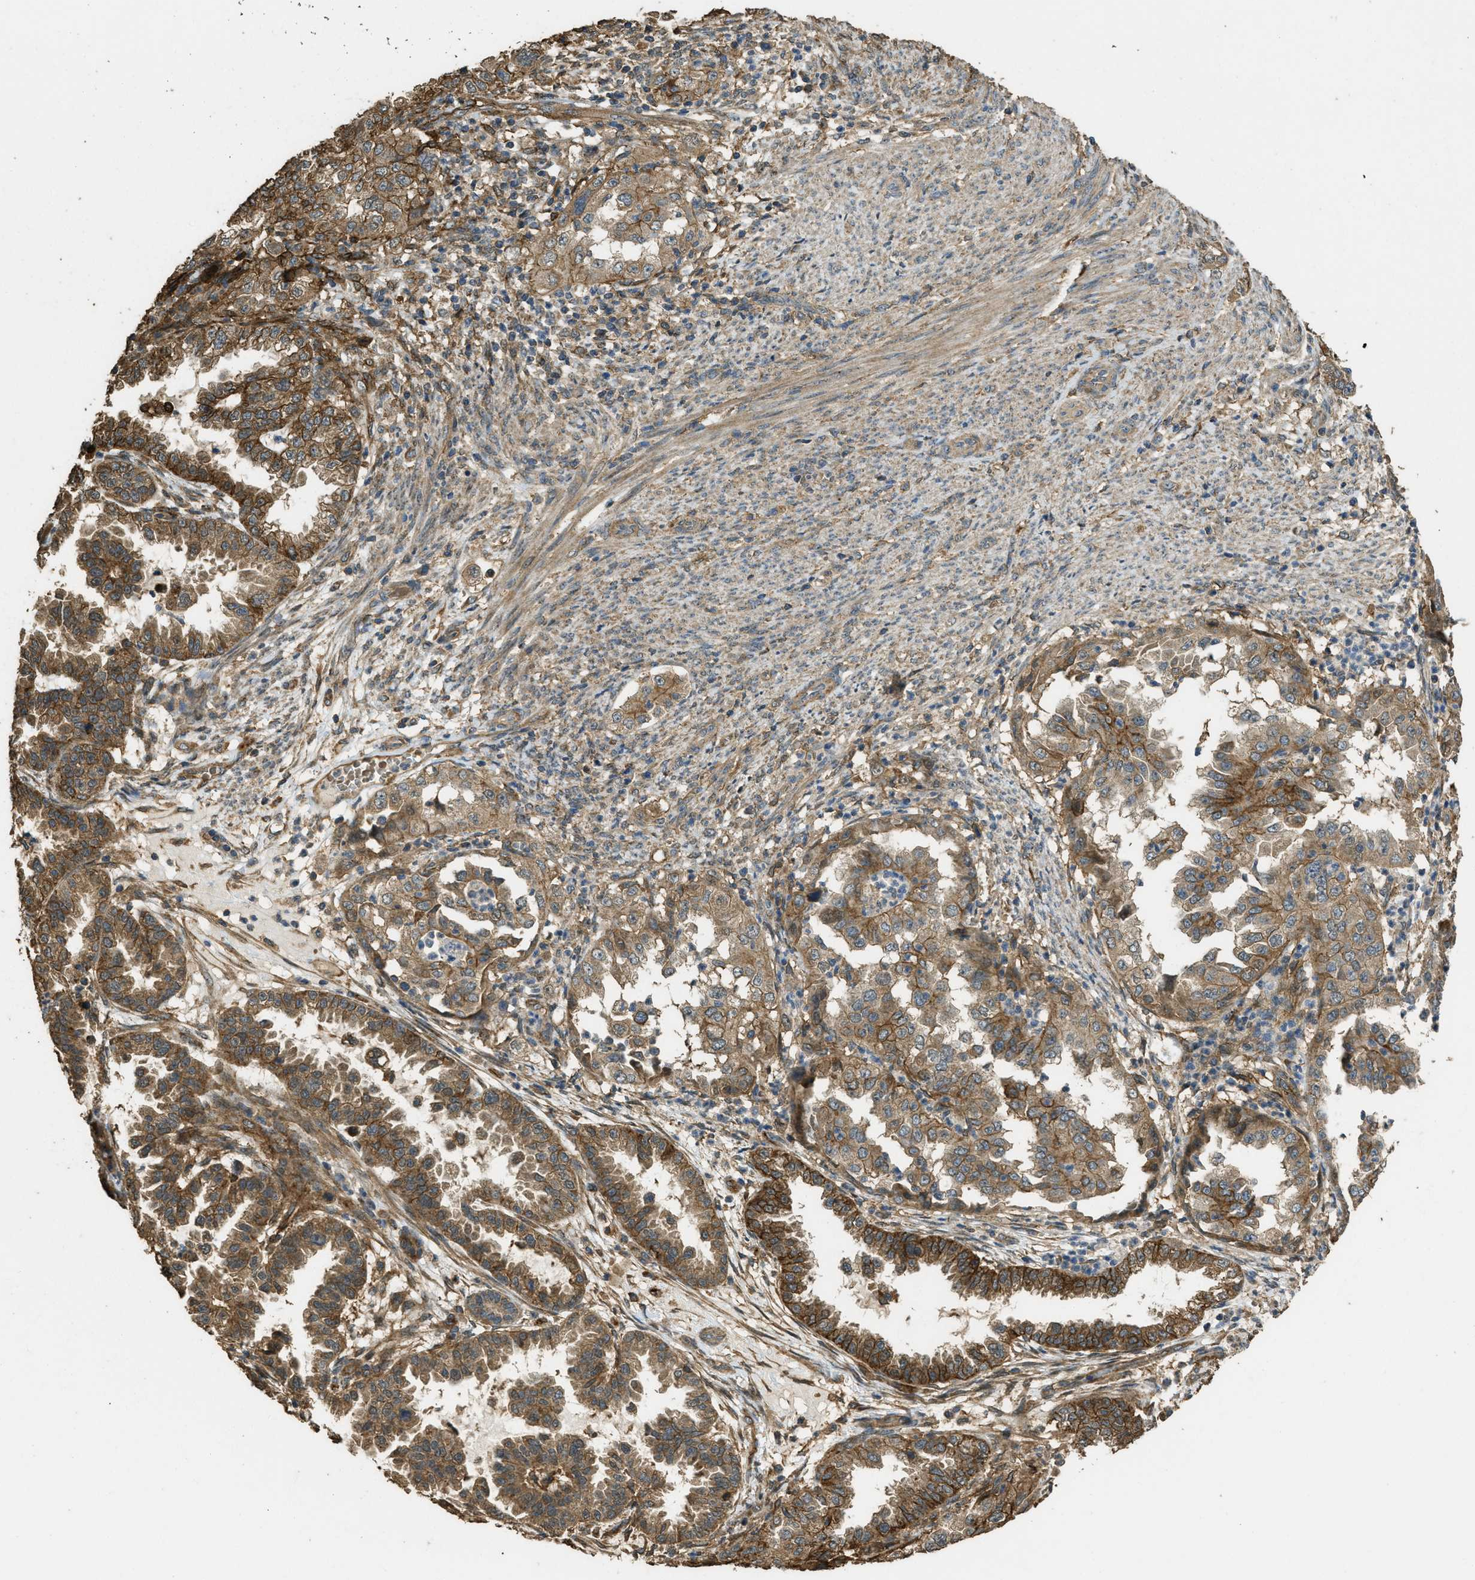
{"staining": {"intensity": "moderate", "quantity": ">75%", "location": "cytoplasmic/membranous"}, "tissue": "endometrial cancer", "cell_type": "Tumor cells", "image_type": "cancer", "snomed": [{"axis": "morphology", "description": "Adenocarcinoma, NOS"}, {"axis": "topography", "description": "Endometrium"}], "caption": "Moderate cytoplasmic/membranous protein positivity is identified in about >75% of tumor cells in endometrial cancer (adenocarcinoma).", "gene": "CD276", "patient": {"sex": "female", "age": 85}}